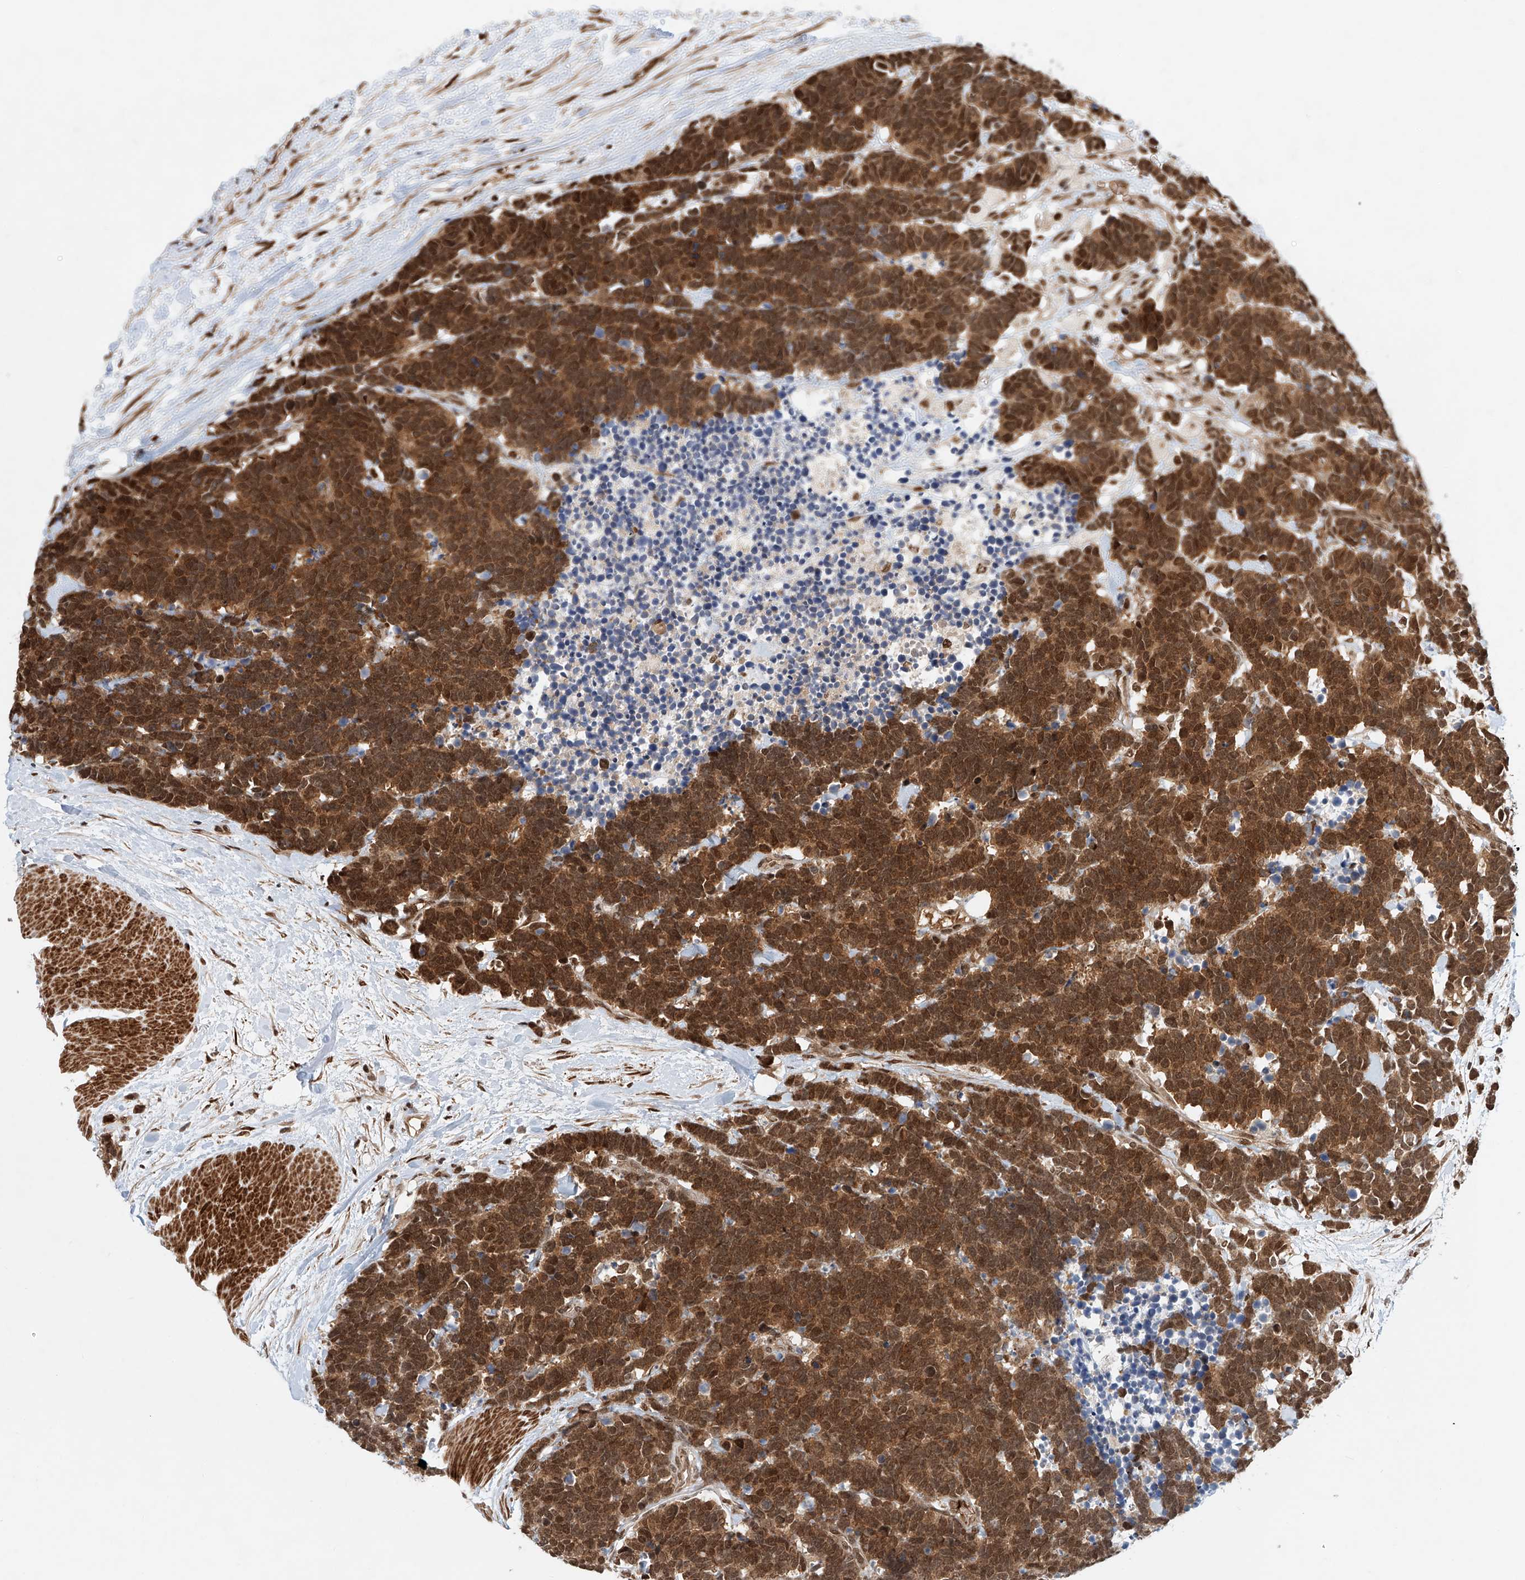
{"staining": {"intensity": "strong", "quantity": ">75%", "location": "cytoplasmic/membranous,nuclear"}, "tissue": "carcinoid", "cell_type": "Tumor cells", "image_type": "cancer", "snomed": [{"axis": "morphology", "description": "Carcinoma, NOS"}, {"axis": "morphology", "description": "Carcinoid, malignant, NOS"}, {"axis": "topography", "description": "Urinary bladder"}], "caption": "The histopathology image exhibits a brown stain indicating the presence of a protein in the cytoplasmic/membranous and nuclear of tumor cells in carcinoma. Nuclei are stained in blue.", "gene": "ZNF470", "patient": {"sex": "male", "age": 57}}